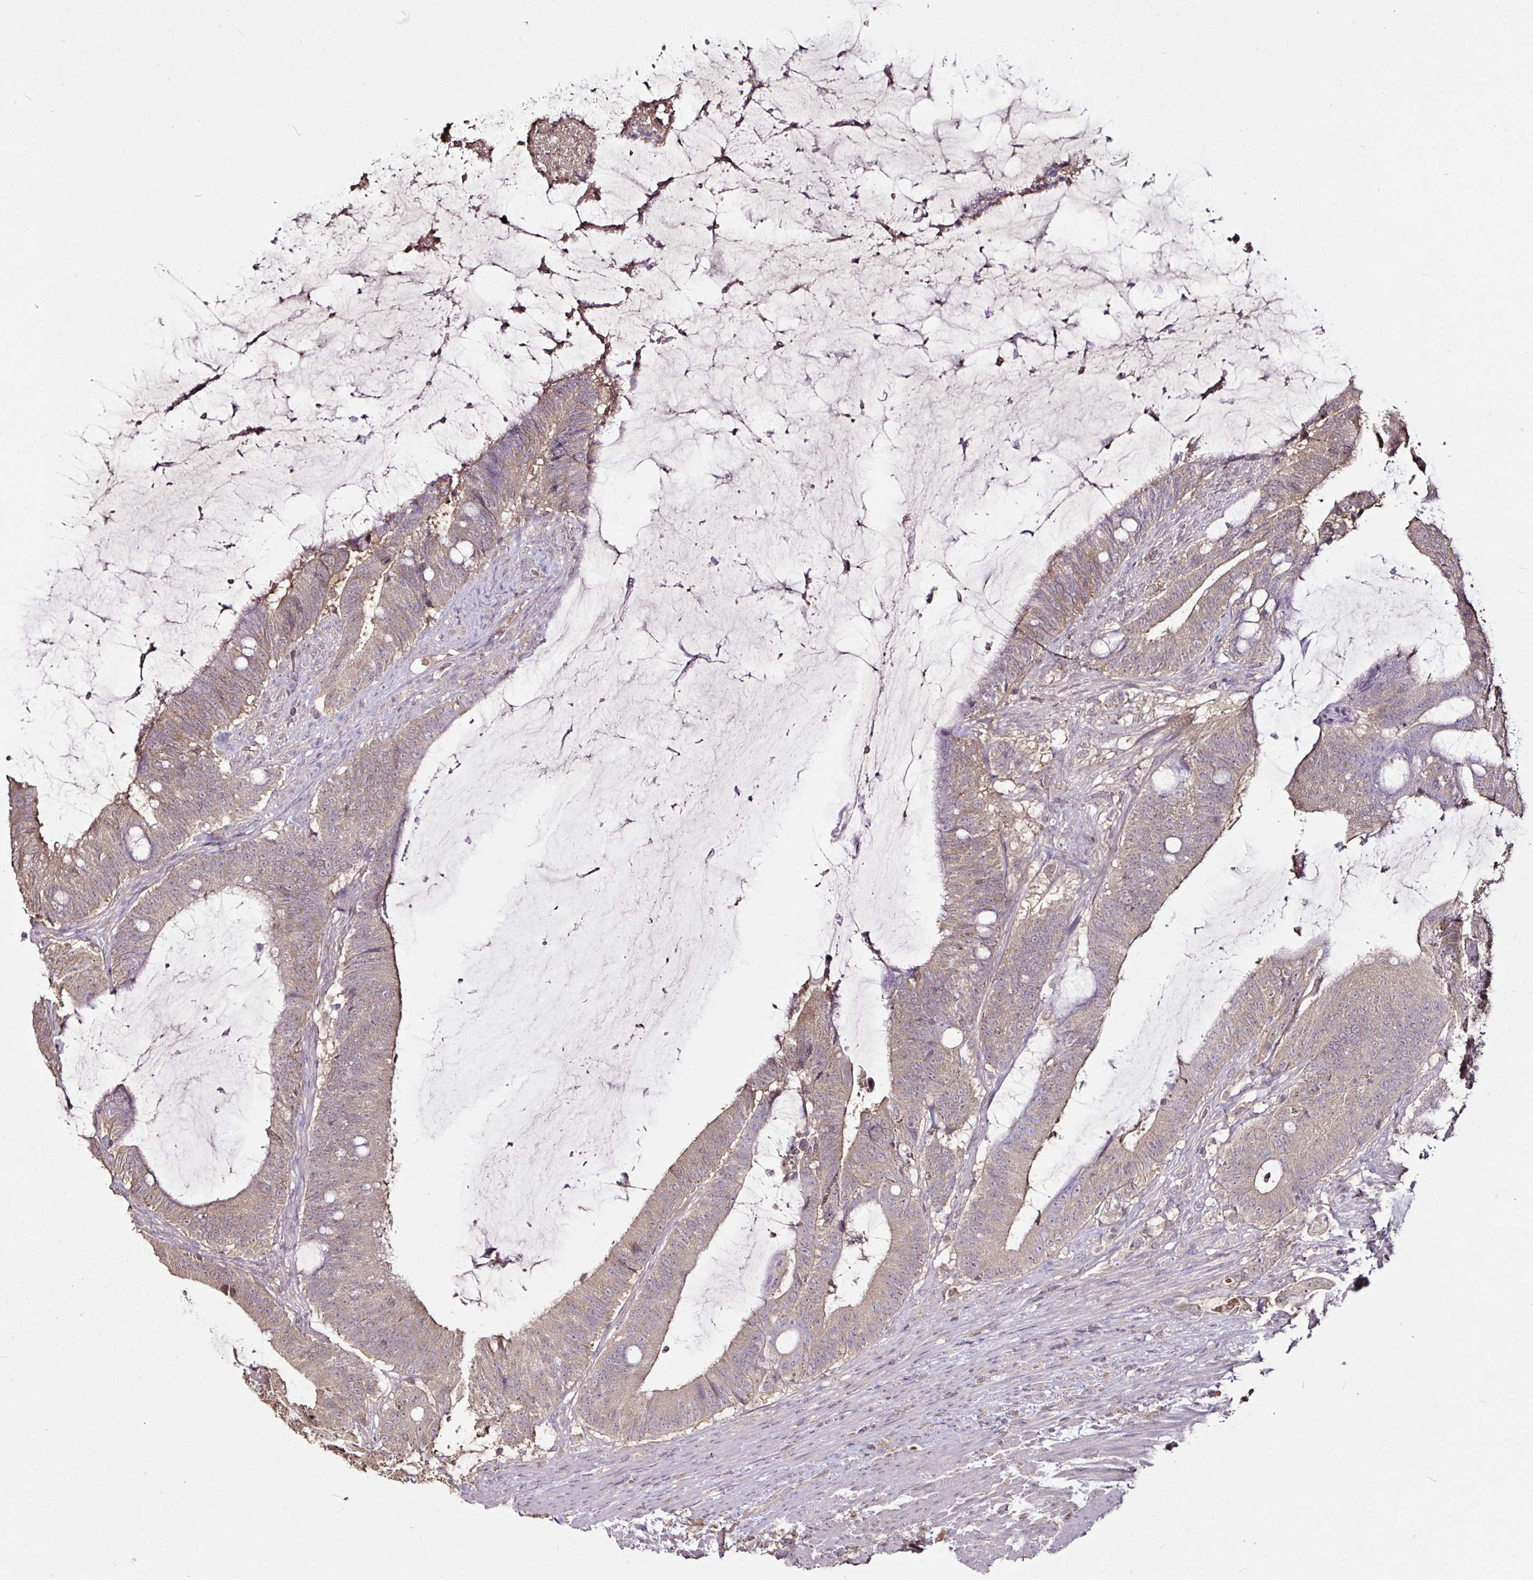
{"staining": {"intensity": "moderate", "quantity": ">75%", "location": "cytoplasmic/membranous"}, "tissue": "colorectal cancer", "cell_type": "Tumor cells", "image_type": "cancer", "snomed": [{"axis": "morphology", "description": "Adenocarcinoma, NOS"}, {"axis": "topography", "description": "Colon"}], "caption": "This is an image of immunohistochemistry (IHC) staining of colorectal adenocarcinoma, which shows moderate expression in the cytoplasmic/membranous of tumor cells.", "gene": "RPL38", "patient": {"sex": "female", "age": 43}}